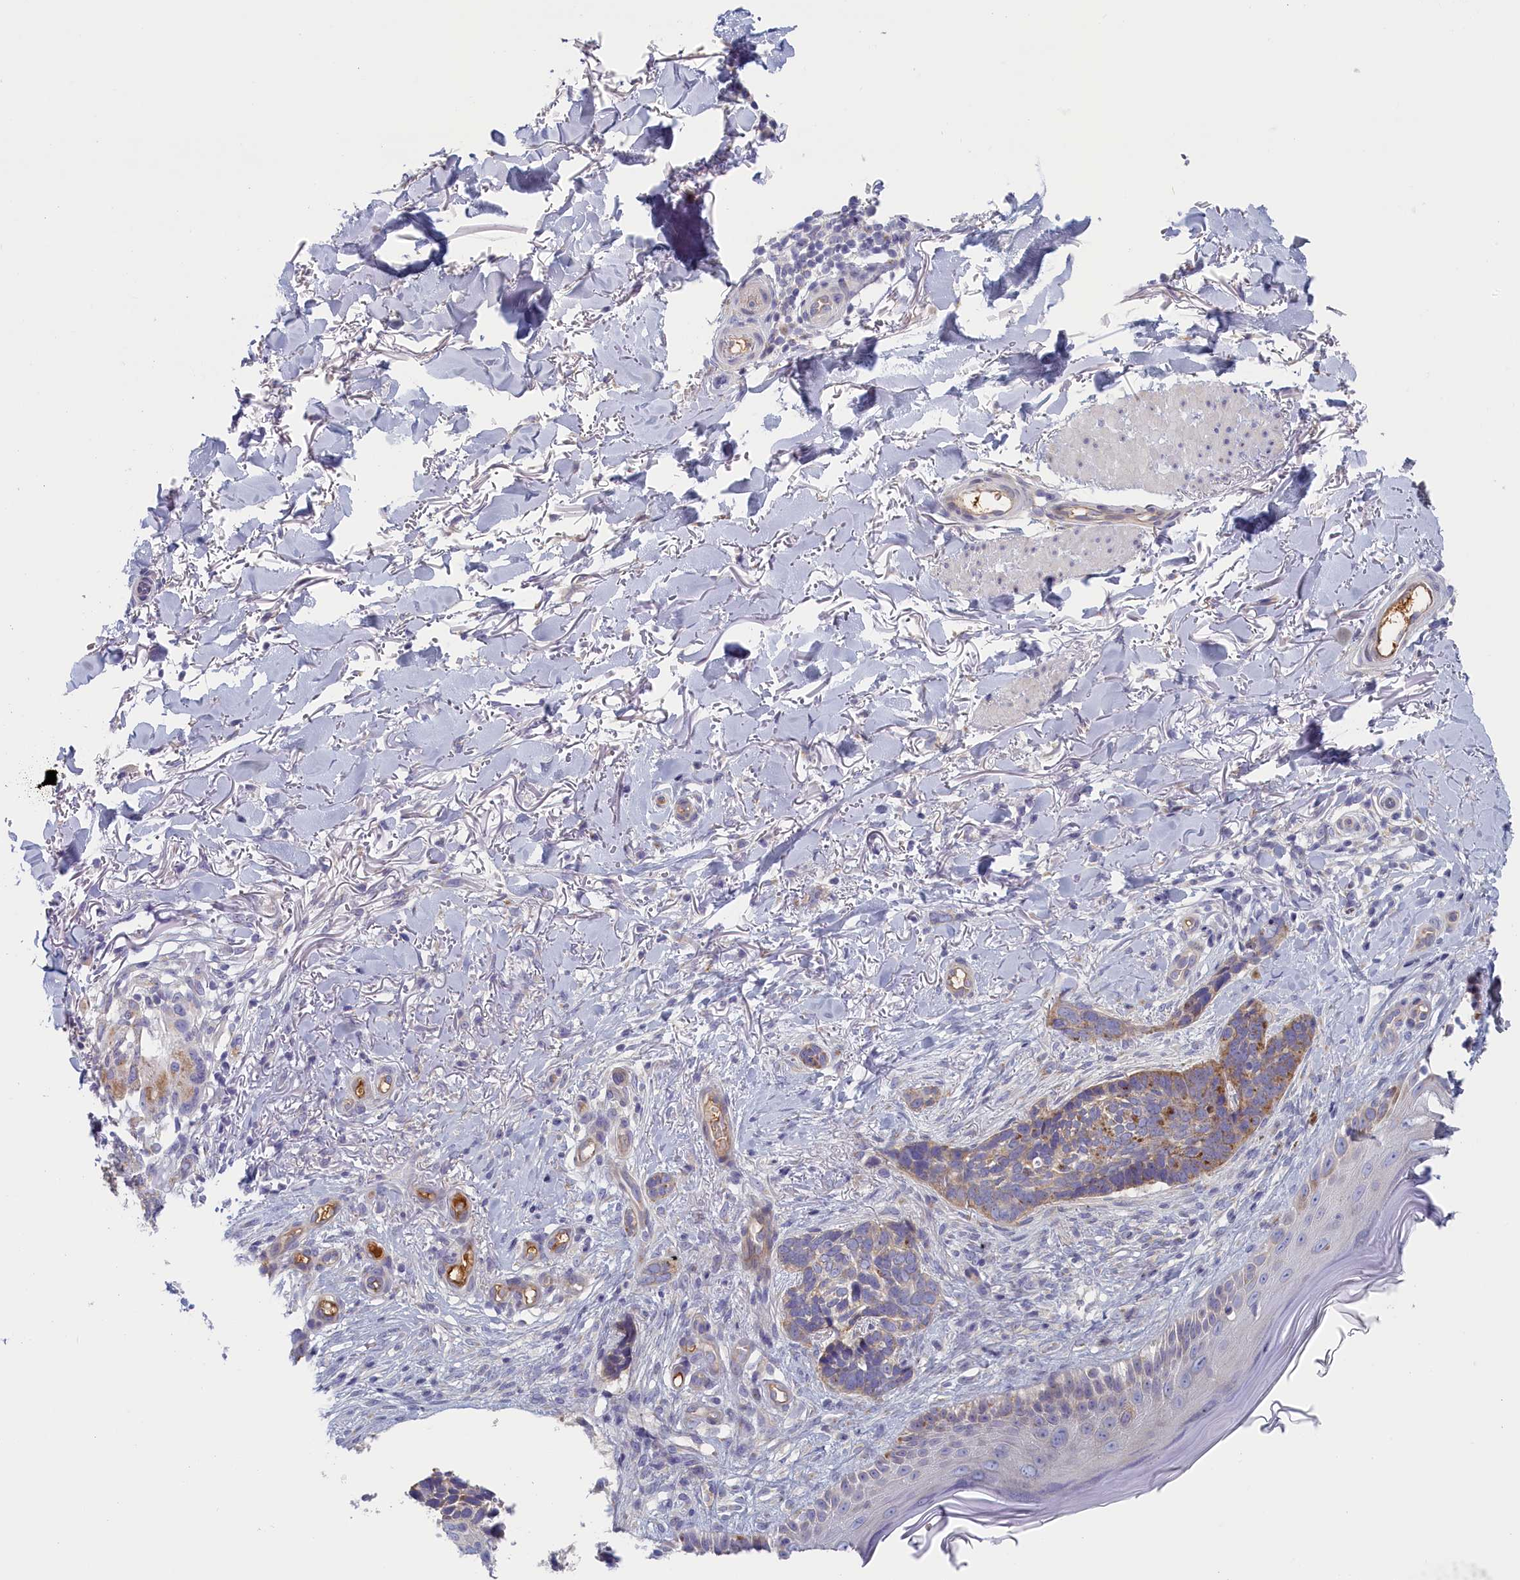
{"staining": {"intensity": "weak", "quantity": "<25%", "location": "cytoplasmic/membranous"}, "tissue": "skin cancer", "cell_type": "Tumor cells", "image_type": "cancer", "snomed": [{"axis": "morphology", "description": "Normal tissue, NOS"}, {"axis": "morphology", "description": "Basal cell carcinoma"}, {"axis": "topography", "description": "Skin"}], "caption": "Tumor cells are negative for brown protein staining in basal cell carcinoma (skin).", "gene": "STX16", "patient": {"sex": "female", "age": 67}}